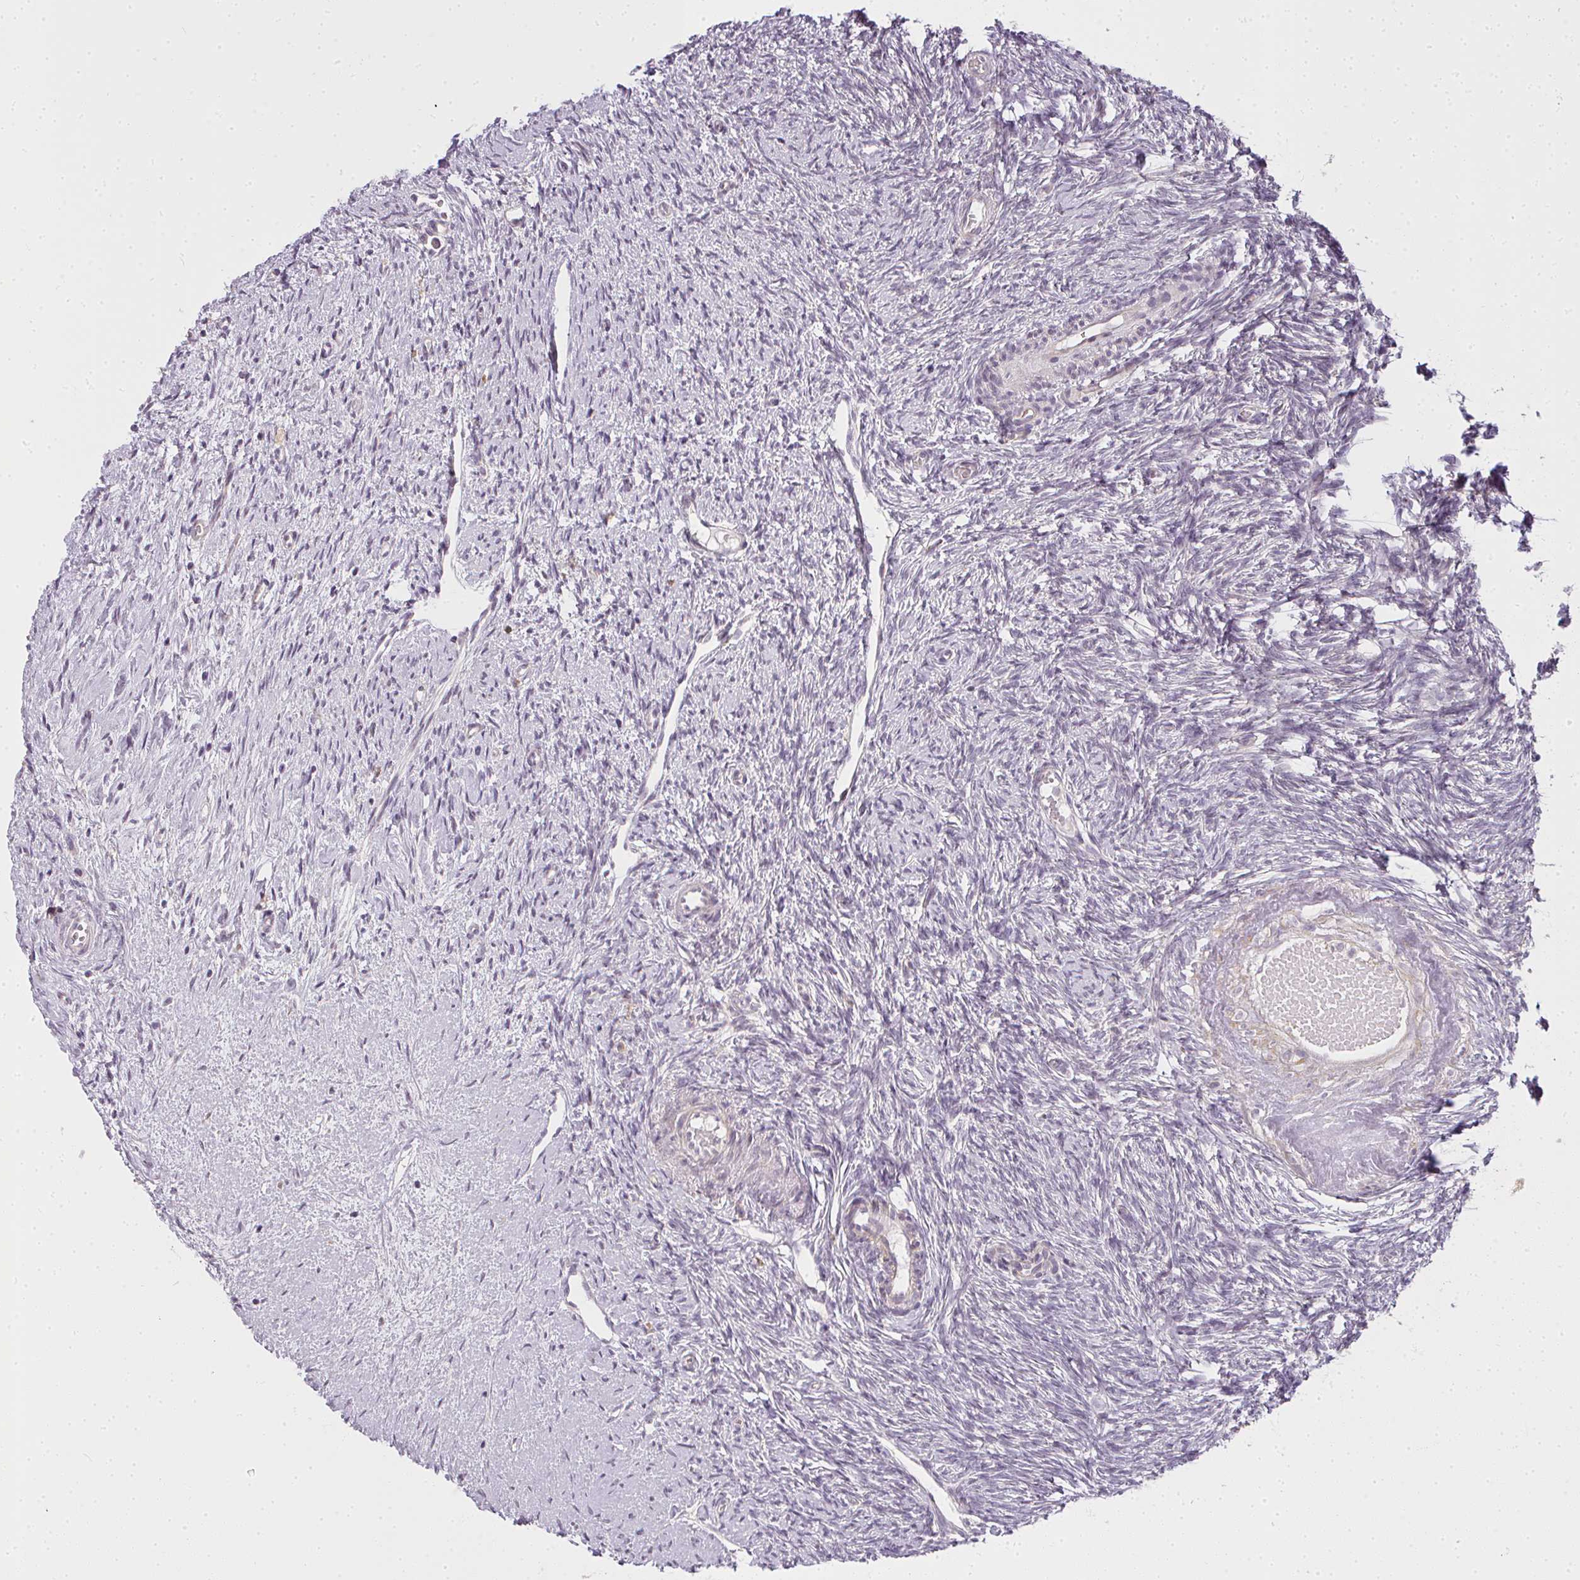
{"staining": {"intensity": "negative", "quantity": "none", "location": "none"}, "tissue": "ovary", "cell_type": "Follicle cells", "image_type": "normal", "snomed": [{"axis": "morphology", "description": "Normal tissue, NOS"}, {"axis": "topography", "description": "Ovary"}], "caption": "There is no significant staining in follicle cells of ovary. (DAB immunohistochemistry (IHC), high magnification).", "gene": "MED19", "patient": {"sex": "female", "age": 51}}